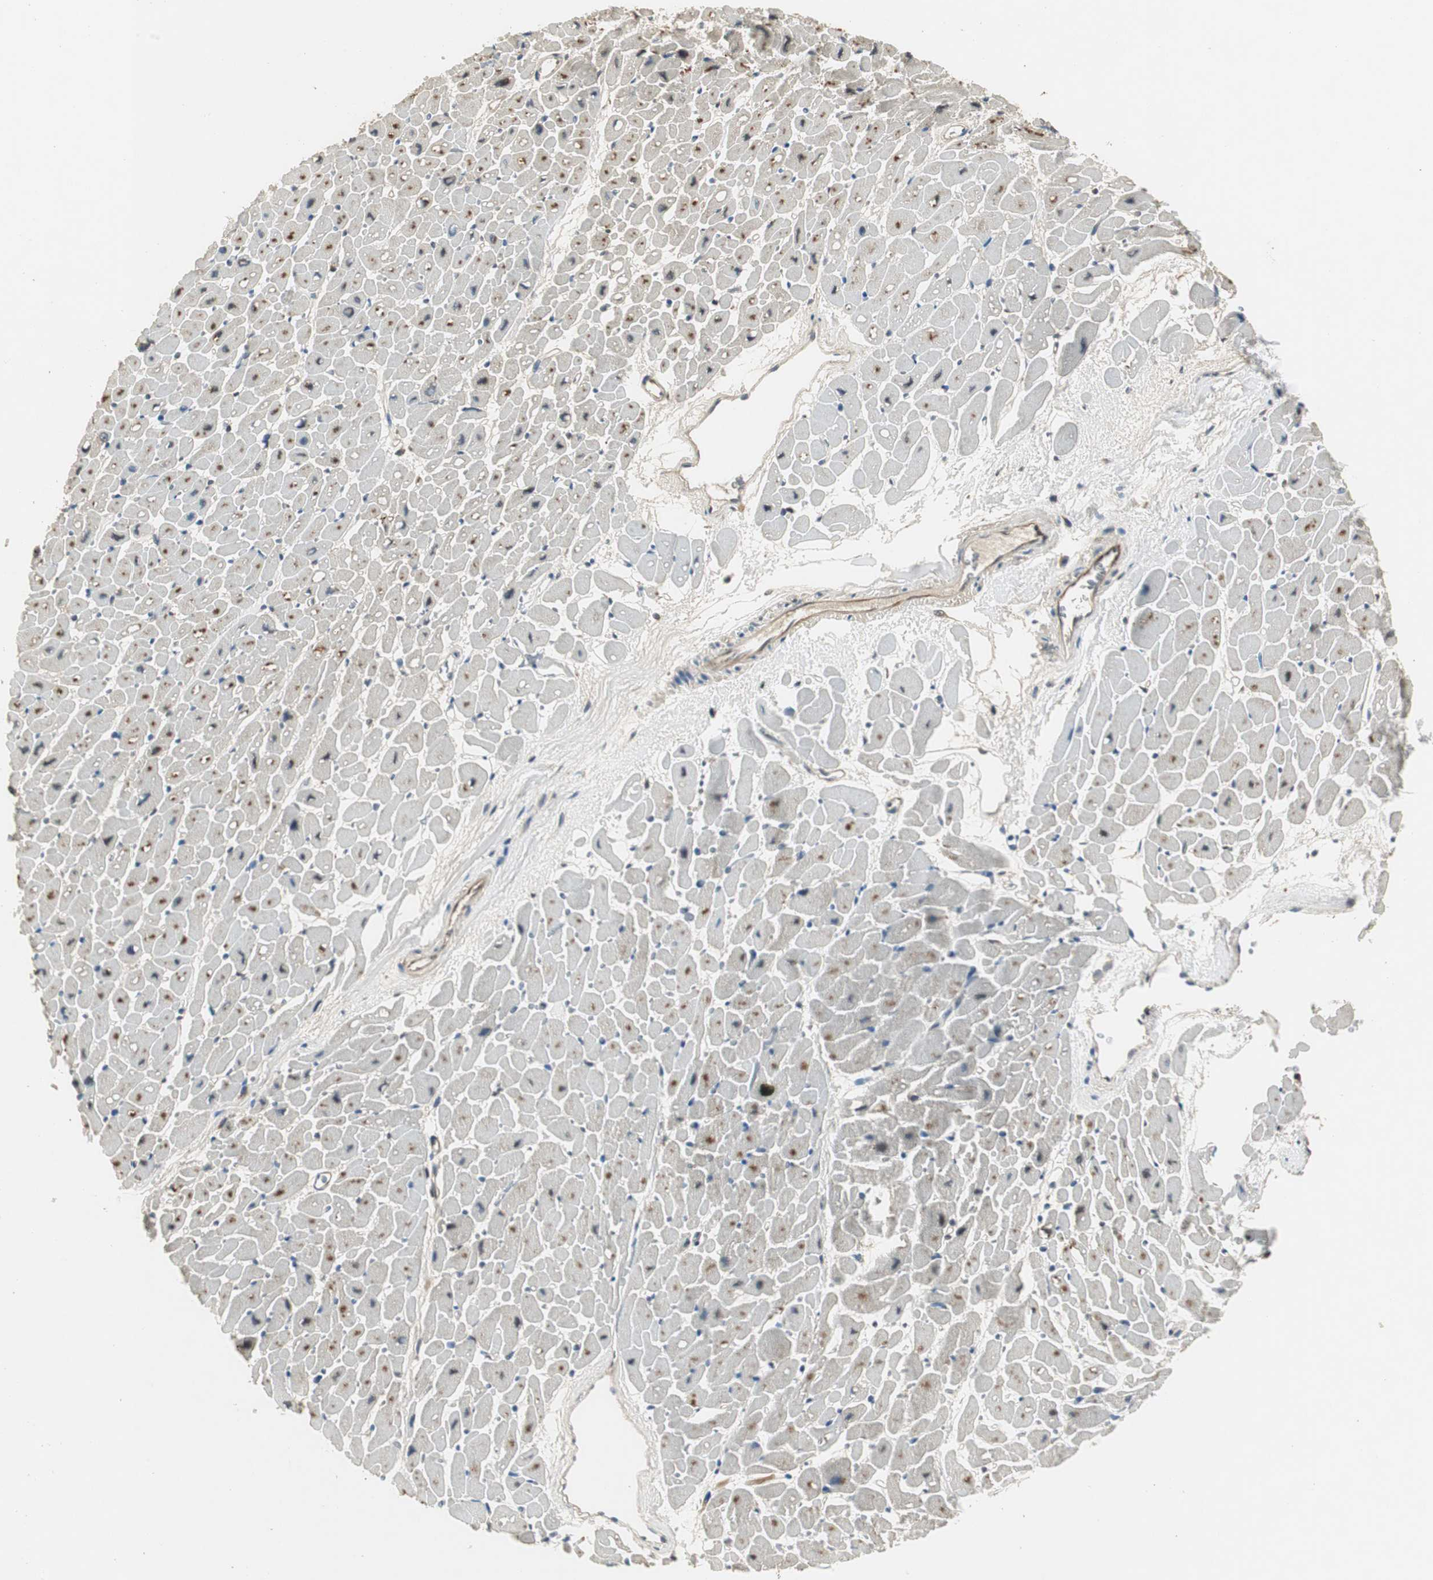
{"staining": {"intensity": "moderate", "quantity": "25%-75%", "location": "cytoplasmic/membranous"}, "tissue": "heart muscle", "cell_type": "Cardiomyocytes", "image_type": "normal", "snomed": [{"axis": "morphology", "description": "Normal tissue, NOS"}, {"axis": "topography", "description": "Heart"}], "caption": "Normal heart muscle reveals moderate cytoplasmic/membranous positivity in about 25%-75% of cardiomyocytes Nuclei are stained in blue..", "gene": "PSMB4", "patient": {"sex": "male", "age": 45}}